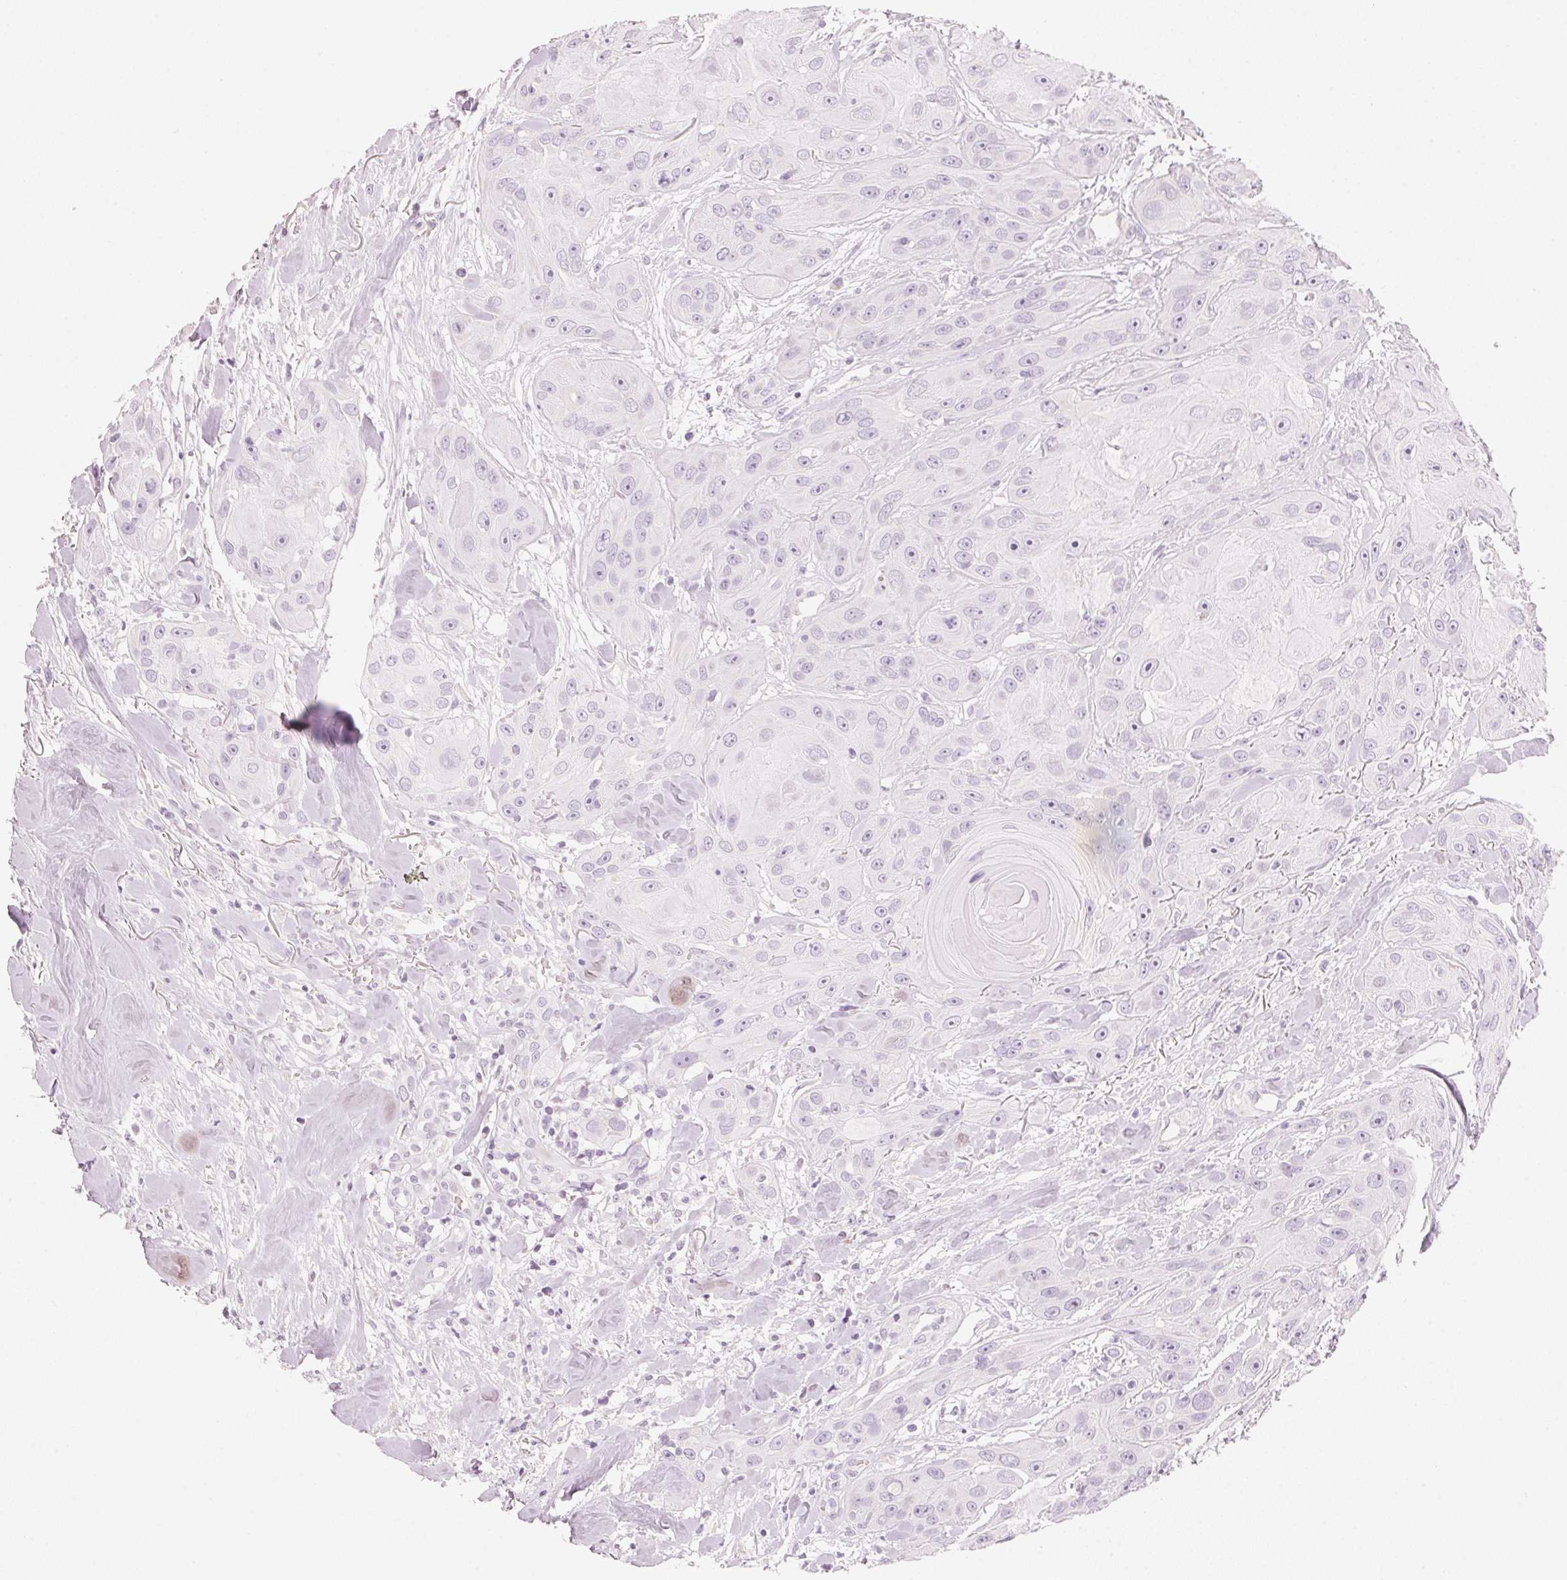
{"staining": {"intensity": "negative", "quantity": "none", "location": "none"}, "tissue": "head and neck cancer", "cell_type": "Tumor cells", "image_type": "cancer", "snomed": [{"axis": "morphology", "description": "Squamous cell carcinoma, NOS"}, {"axis": "topography", "description": "Oral tissue"}, {"axis": "topography", "description": "Head-Neck"}], "caption": "A histopathology image of human head and neck squamous cell carcinoma is negative for staining in tumor cells.", "gene": "HOXB13", "patient": {"sex": "male", "age": 77}}